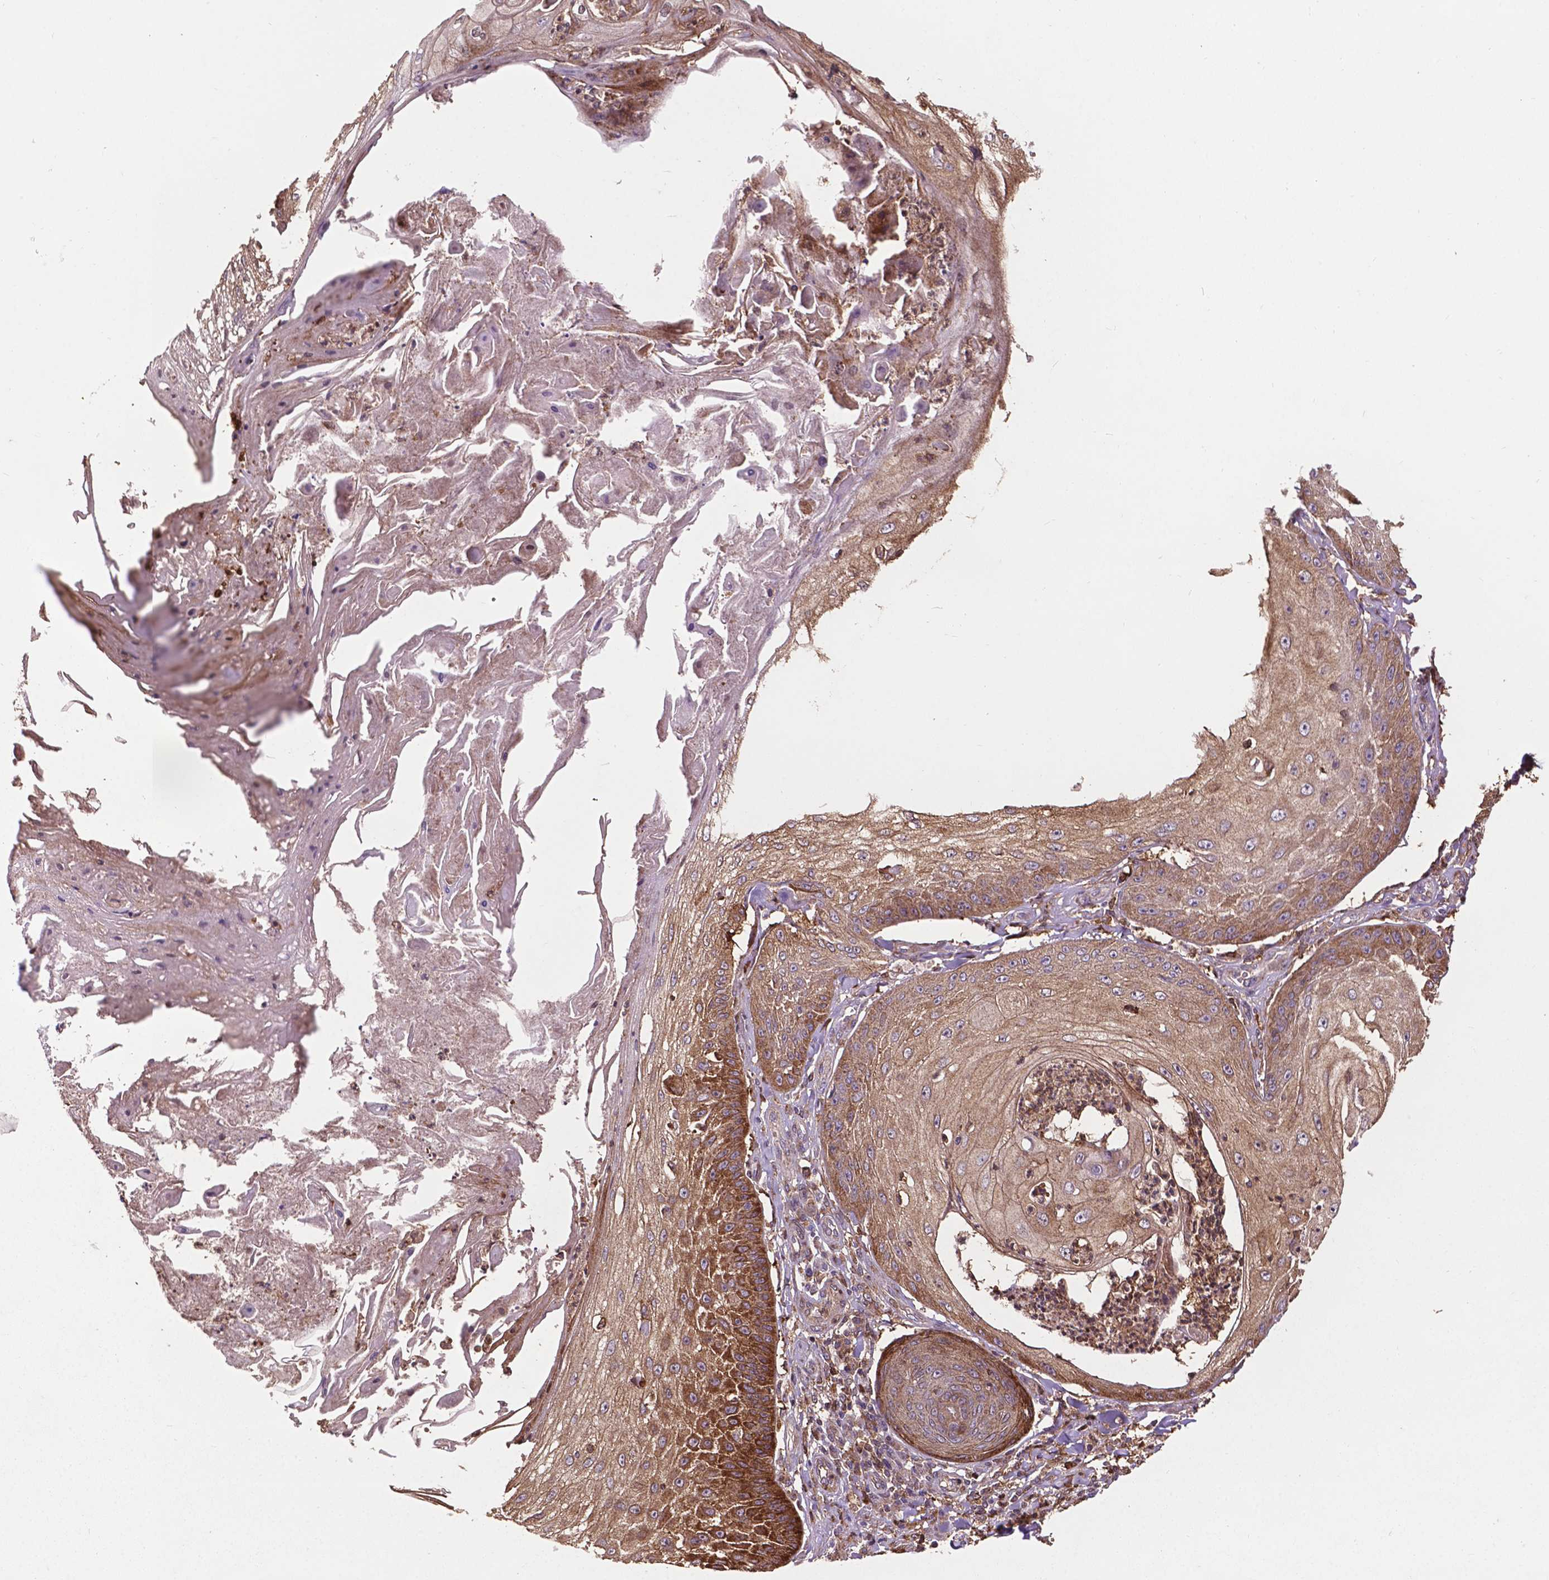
{"staining": {"intensity": "moderate", "quantity": ">75%", "location": "cytoplasmic/membranous"}, "tissue": "skin cancer", "cell_type": "Tumor cells", "image_type": "cancer", "snomed": [{"axis": "morphology", "description": "Squamous cell carcinoma, NOS"}, {"axis": "topography", "description": "Skin"}], "caption": "An image of human squamous cell carcinoma (skin) stained for a protein reveals moderate cytoplasmic/membranous brown staining in tumor cells.", "gene": "SMAD3", "patient": {"sex": "male", "age": 70}}